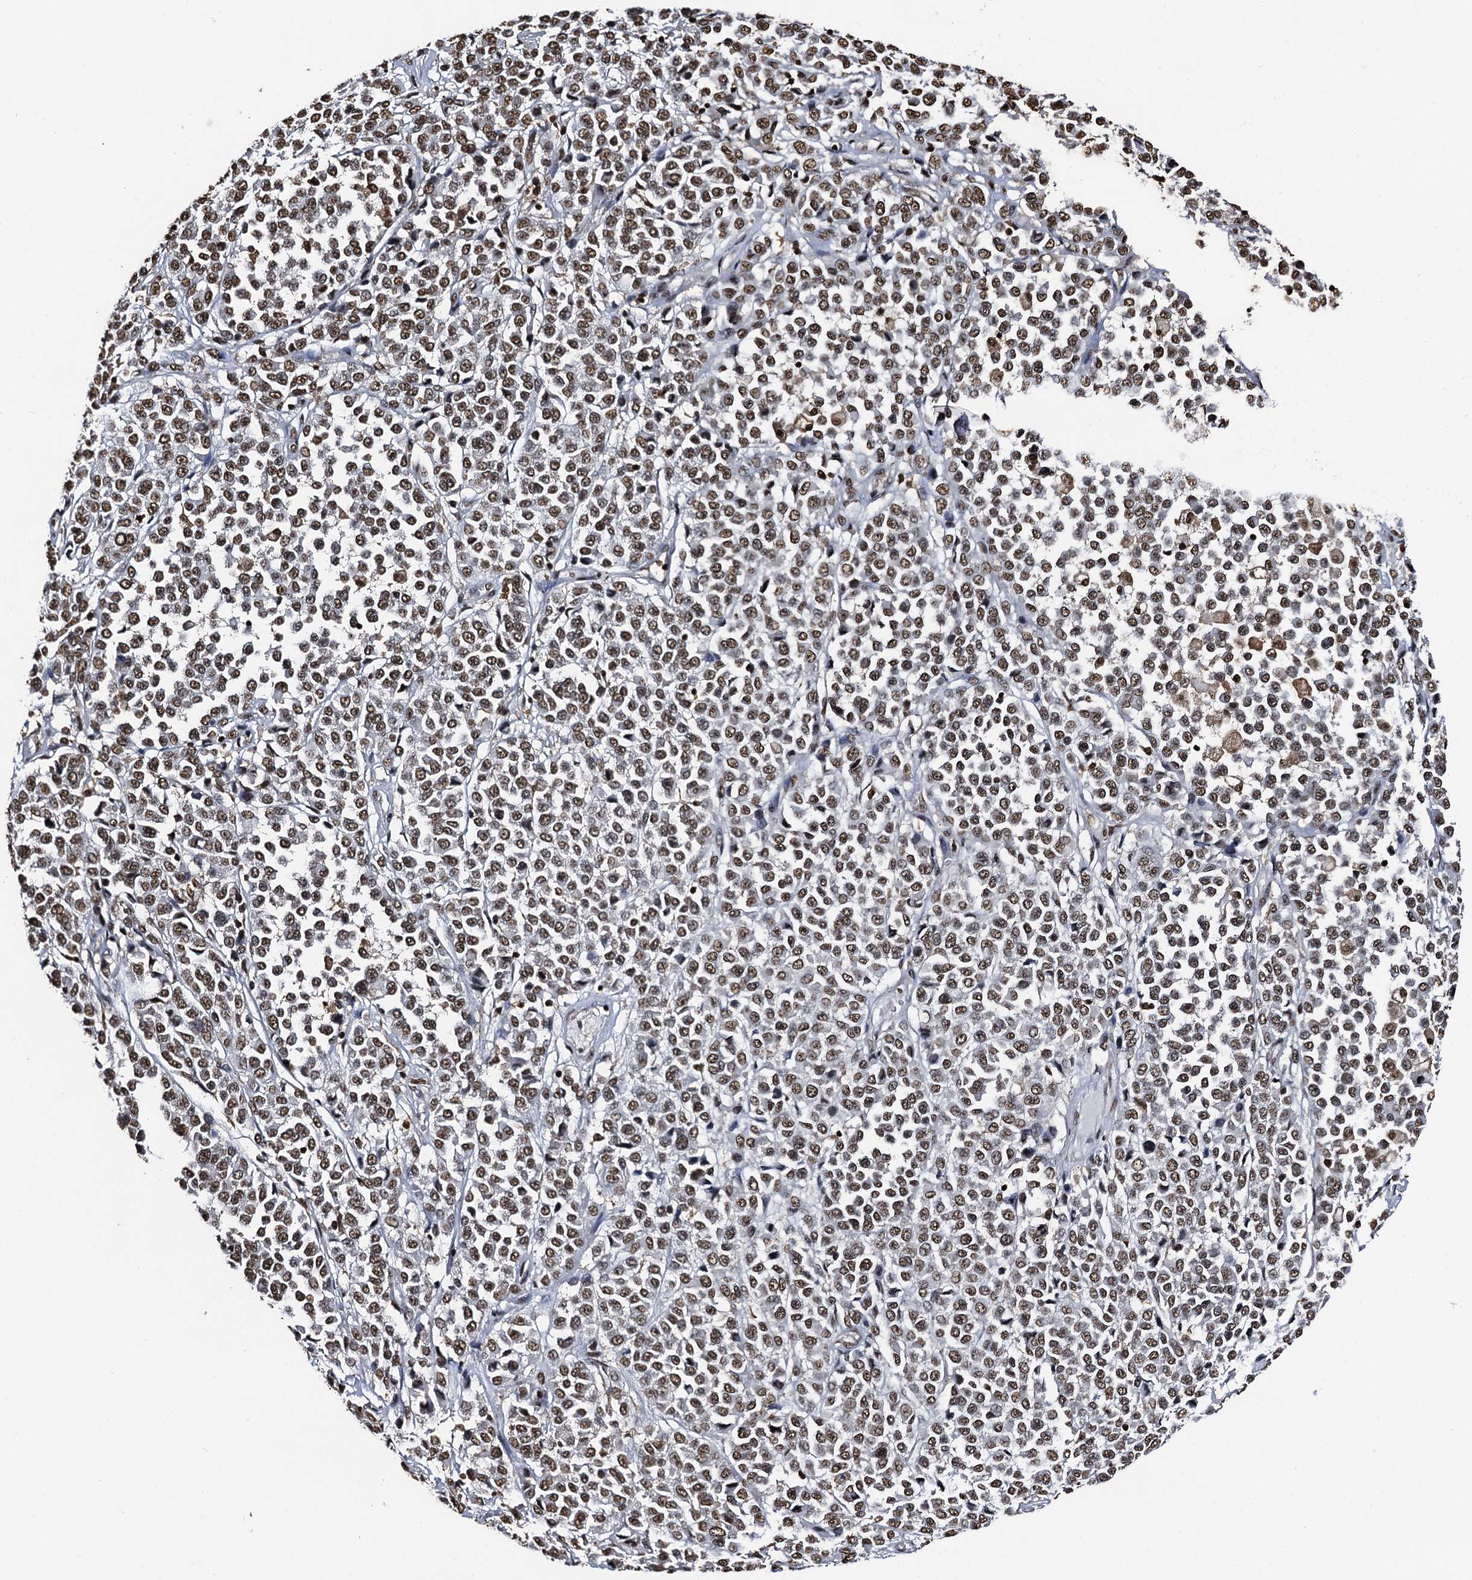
{"staining": {"intensity": "moderate", "quantity": ">75%", "location": "nuclear"}, "tissue": "melanoma", "cell_type": "Tumor cells", "image_type": "cancer", "snomed": [{"axis": "morphology", "description": "Malignant melanoma, Metastatic site"}, {"axis": "topography", "description": "Pancreas"}], "caption": "There is medium levels of moderate nuclear staining in tumor cells of melanoma, as demonstrated by immunohistochemical staining (brown color).", "gene": "SNRPD2", "patient": {"sex": "female", "age": 30}}